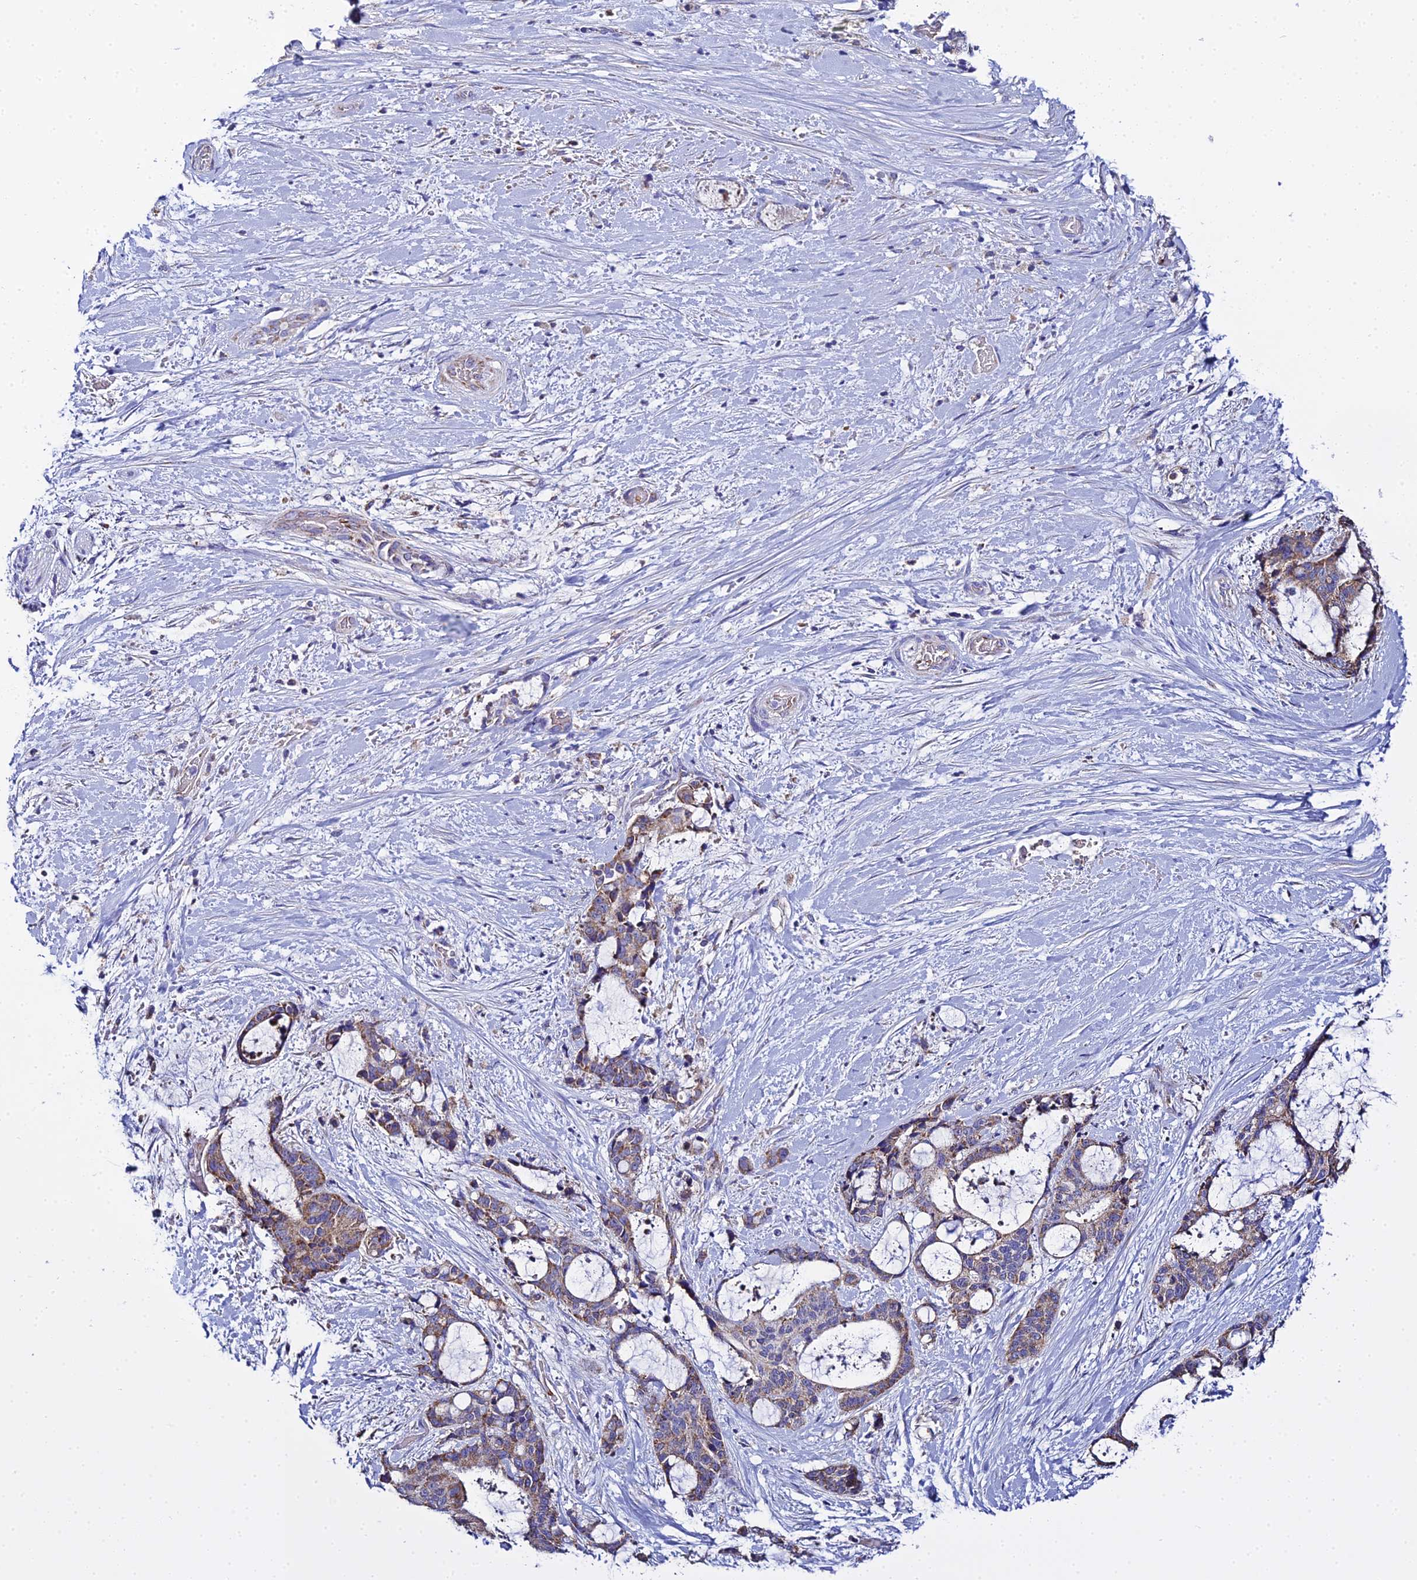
{"staining": {"intensity": "moderate", "quantity": ">75%", "location": "cytoplasmic/membranous"}, "tissue": "liver cancer", "cell_type": "Tumor cells", "image_type": "cancer", "snomed": [{"axis": "morphology", "description": "Normal tissue, NOS"}, {"axis": "morphology", "description": "Cholangiocarcinoma"}, {"axis": "topography", "description": "Liver"}, {"axis": "topography", "description": "Peripheral nerve tissue"}], "caption": "Human liver cancer stained for a protein (brown) exhibits moderate cytoplasmic/membranous positive expression in approximately >75% of tumor cells.", "gene": "TYW5", "patient": {"sex": "female", "age": 73}}